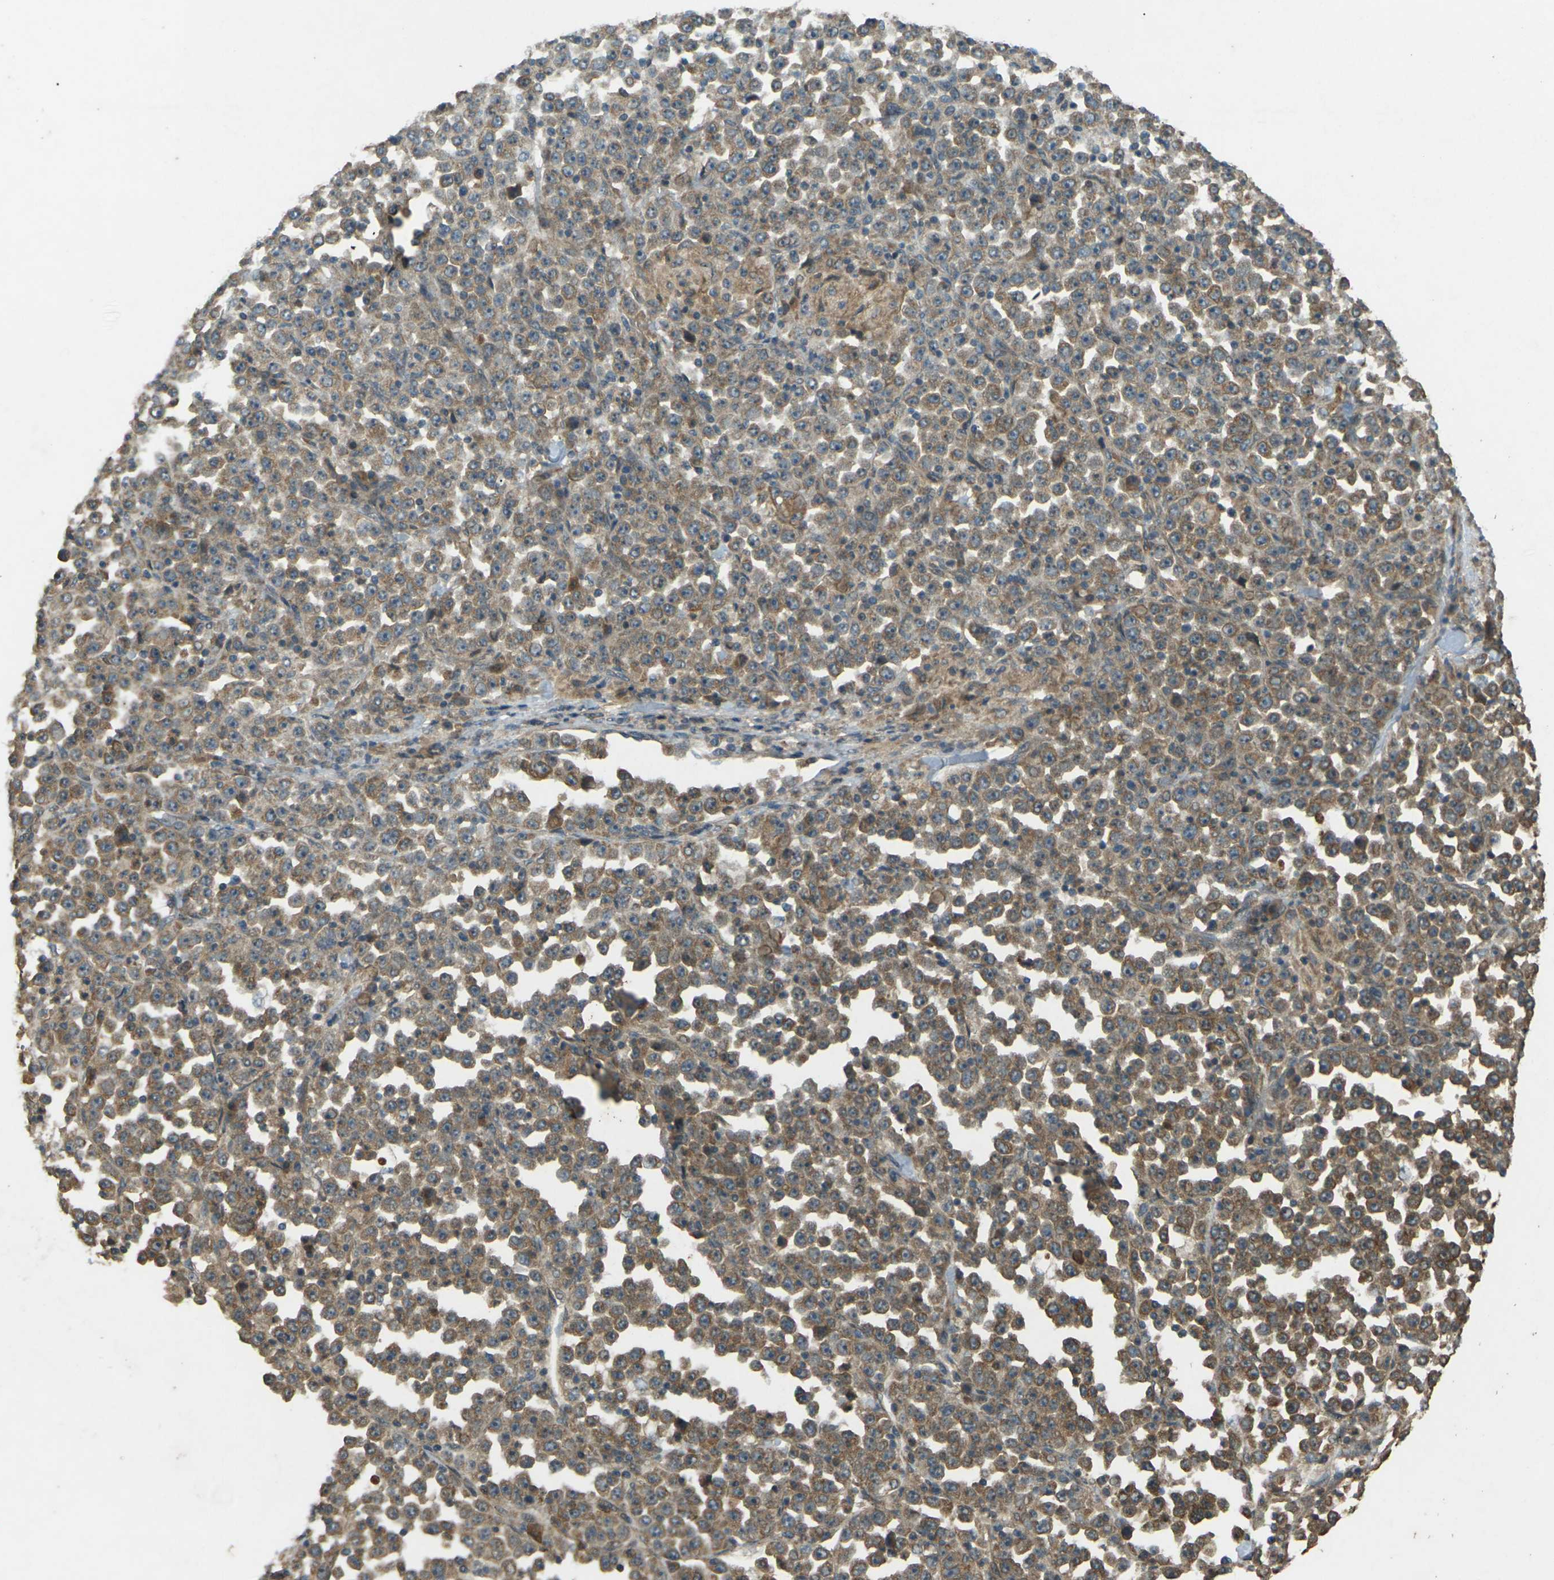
{"staining": {"intensity": "moderate", "quantity": ">75%", "location": "cytoplasmic/membranous"}, "tissue": "stomach cancer", "cell_type": "Tumor cells", "image_type": "cancer", "snomed": [{"axis": "morphology", "description": "Normal tissue, NOS"}, {"axis": "morphology", "description": "Adenocarcinoma, NOS"}, {"axis": "topography", "description": "Stomach, upper"}, {"axis": "topography", "description": "Stomach"}], "caption": "Immunohistochemistry (IHC) of human stomach adenocarcinoma exhibits medium levels of moderate cytoplasmic/membranous expression in about >75% of tumor cells.", "gene": "TAP1", "patient": {"sex": "male", "age": 59}}